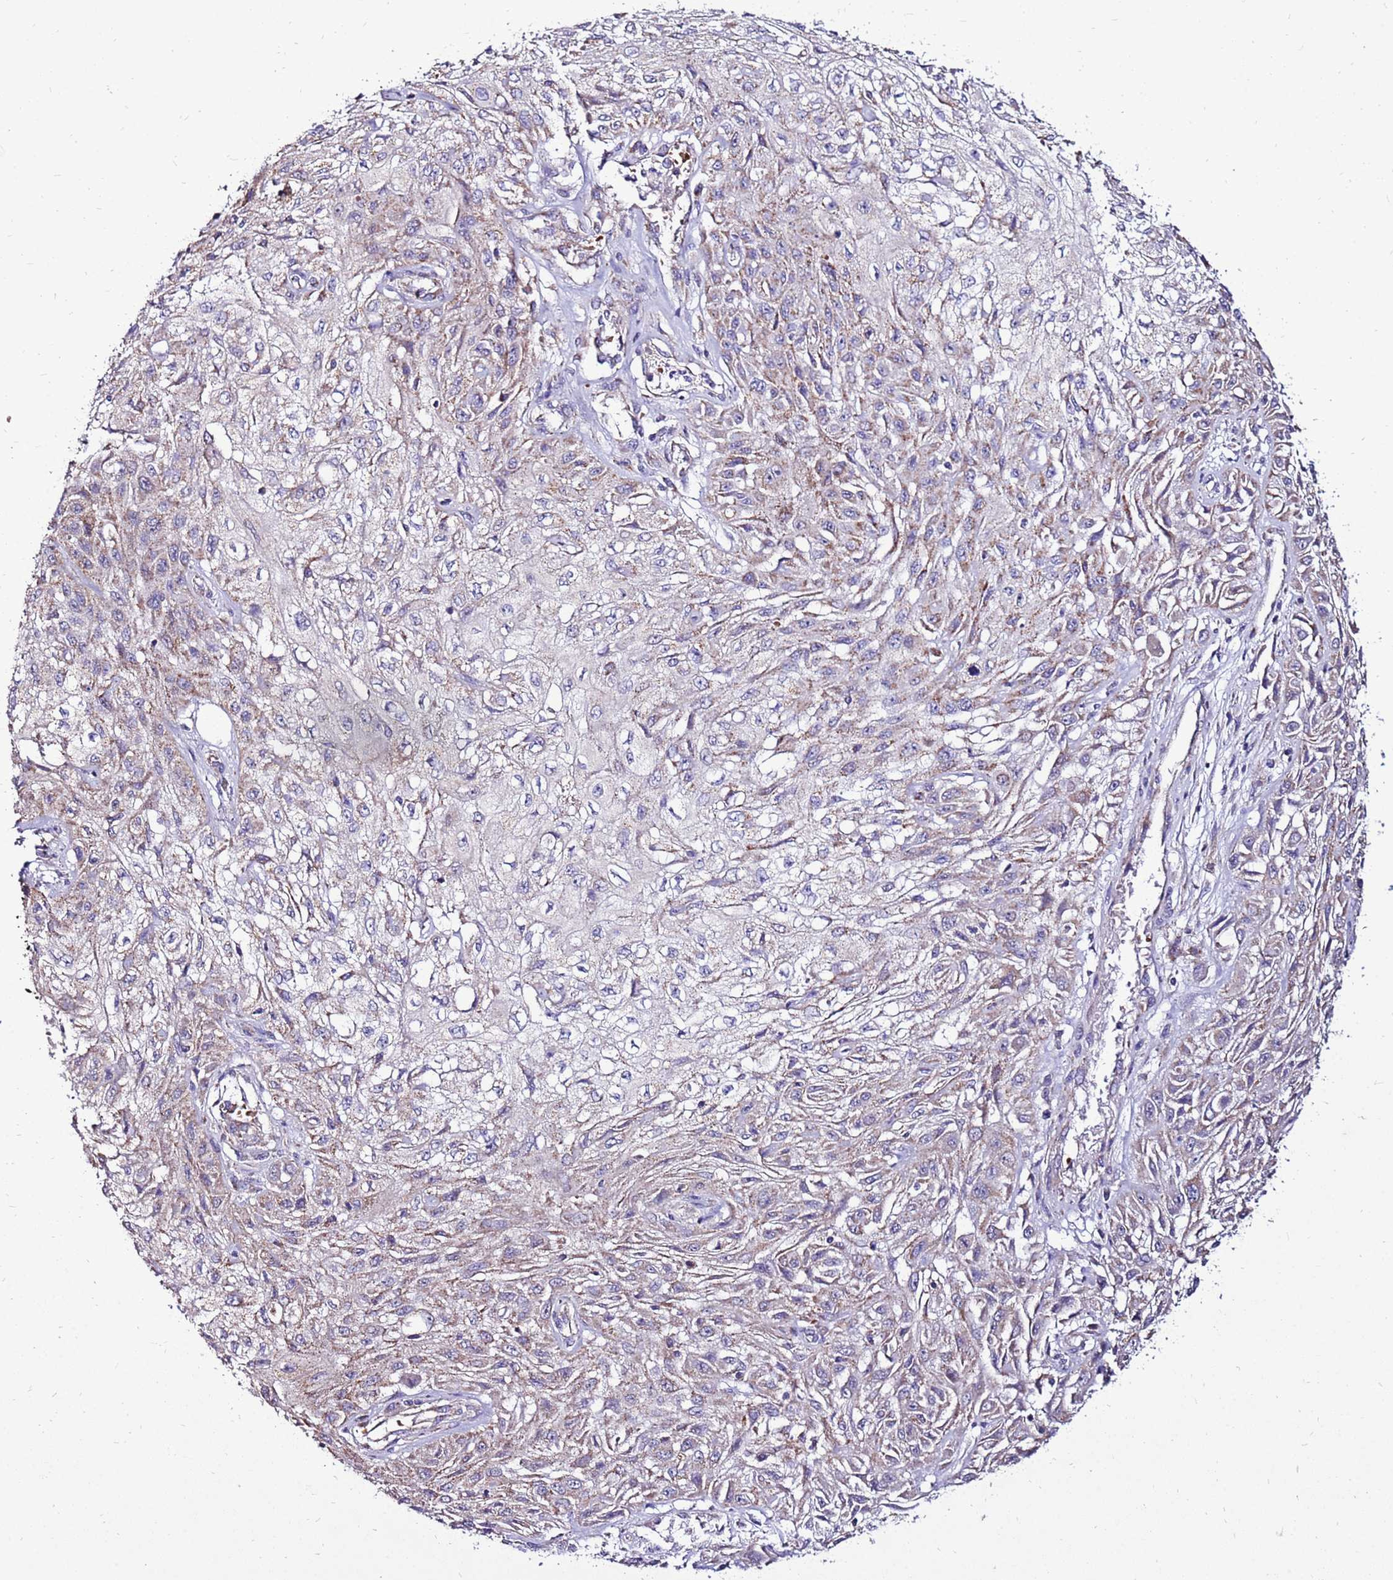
{"staining": {"intensity": "weak", "quantity": "<25%", "location": "cytoplasmic/membranous"}, "tissue": "skin cancer", "cell_type": "Tumor cells", "image_type": "cancer", "snomed": [{"axis": "morphology", "description": "Squamous cell carcinoma, NOS"}, {"axis": "morphology", "description": "Squamous cell carcinoma, metastatic, NOS"}, {"axis": "topography", "description": "Skin"}, {"axis": "topography", "description": "Lymph node"}], "caption": "High magnification brightfield microscopy of skin metastatic squamous cell carcinoma stained with DAB (brown) and counterstained with hematoxylin (blue): tumor cells show no significant expression.", "gene": "SPSB3", "patient": {"sex": "male", "age": 75}}